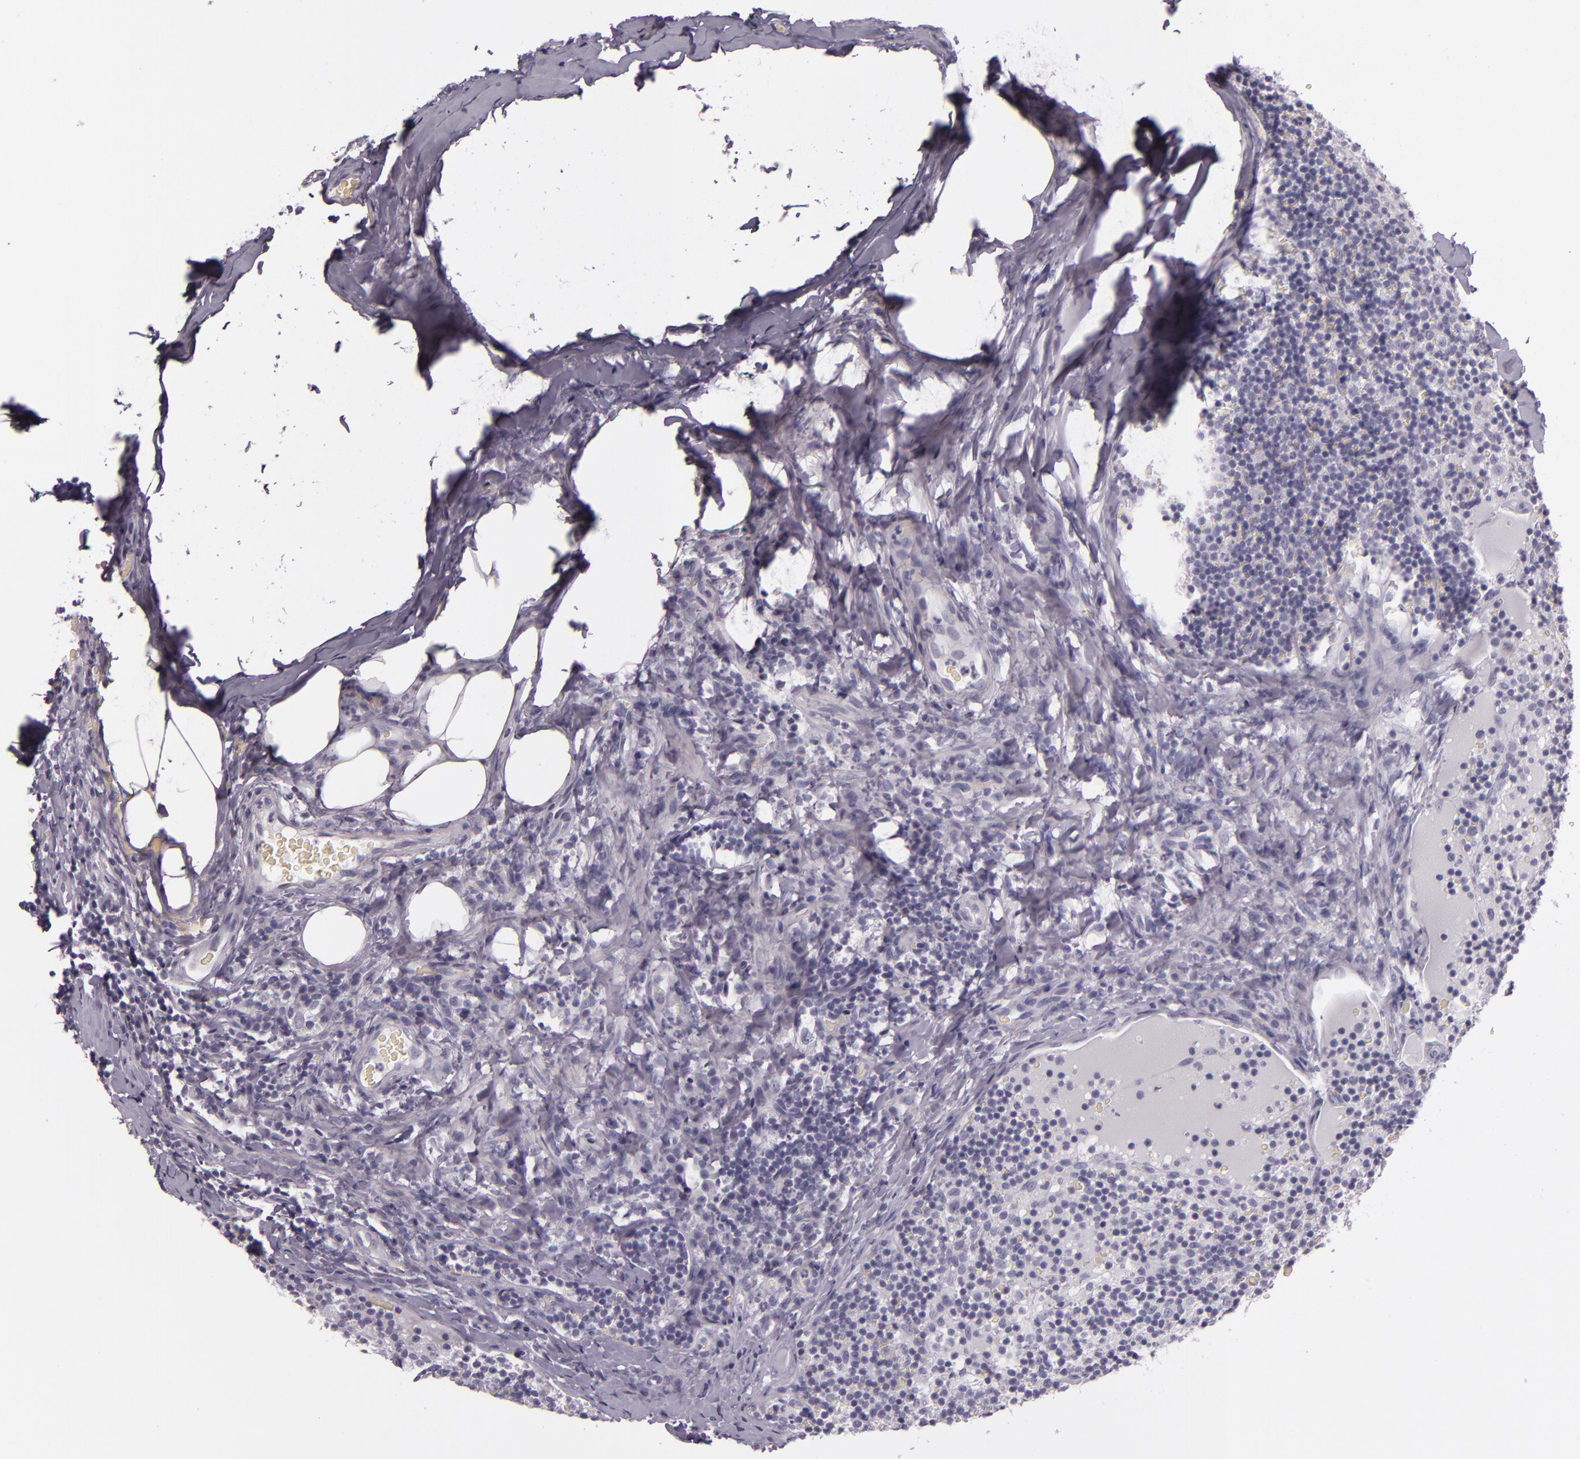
{"staining": {"intensity": "negative", "quantity": "none", "location": "none"}, "tissue": "lymph node", "cell_type": "Germinal center cells", "image_type": "normal", "snomed": [{"axis": "morphology", "description": "Normal tissue, NOS"}, {"axis": "morphology", "description": "Inflammation, NOS"}, {"axis": "topography", "description": "Lymph node"}], "caption": "The IHC image has no significant positivity in germinal center cells of lymph node.", "gene": "INA", "patient": {"sex": "male", "age": 46}}